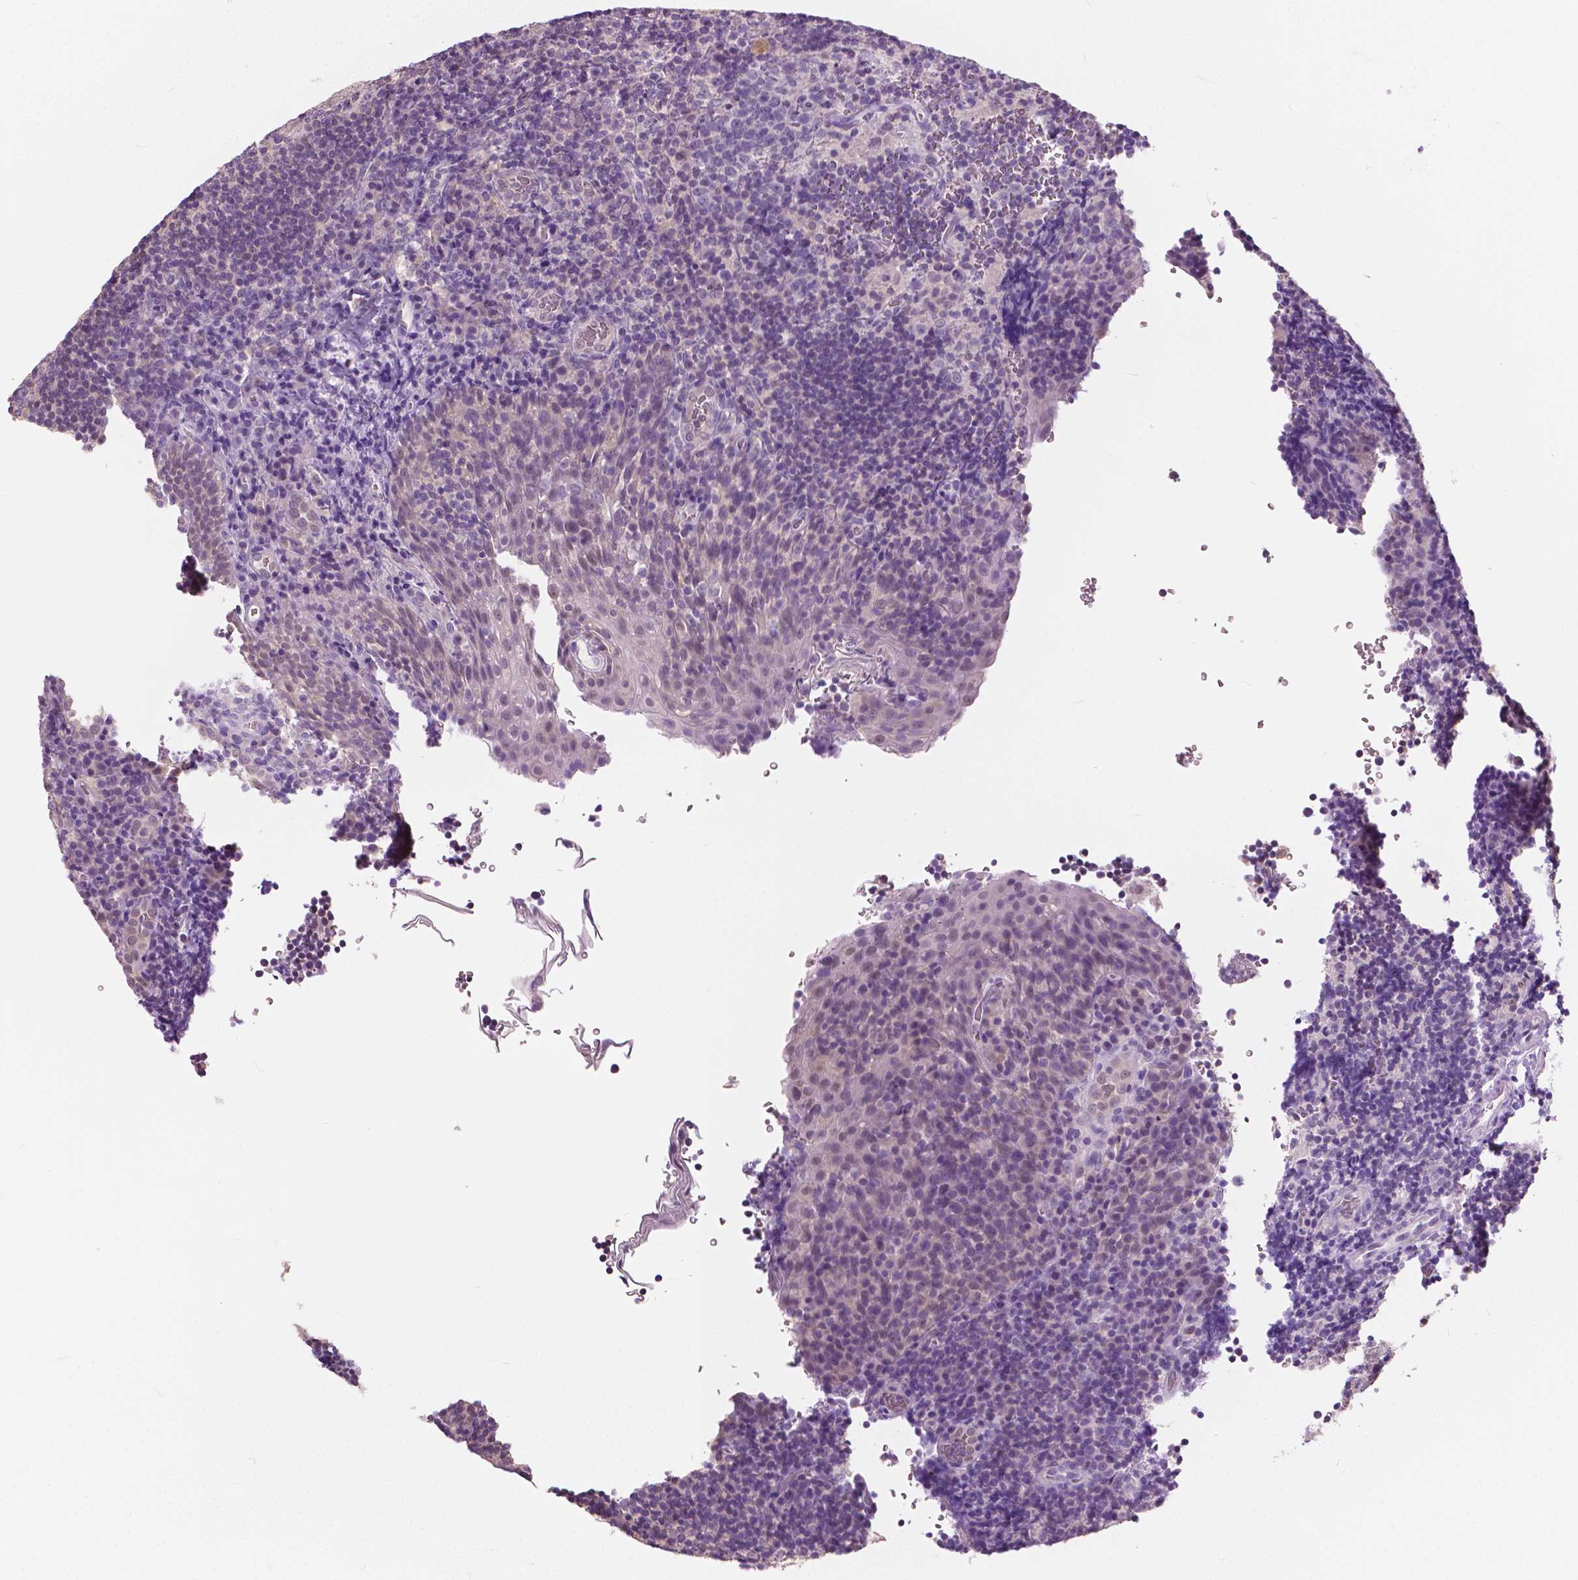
{"staining": {"intensity": "negative", "quantity": "none", "location": "none"}, "tissue": "tonsil", "cell_type": "Germinal center cells", "image_type": "normal", "snomed": [{"axis": "morphology", "description": "Normal tissue, NOS"}, {"axis": "topography", "description": "Tonsil"}], "caption": "DAB (3,3'-diaminobenzidine) immunohistochemical staining of benign tonsil shows no significant expression in germinal center cells.", "gene": "TKFC", "patient": {"sex": "male", "age": 17}}